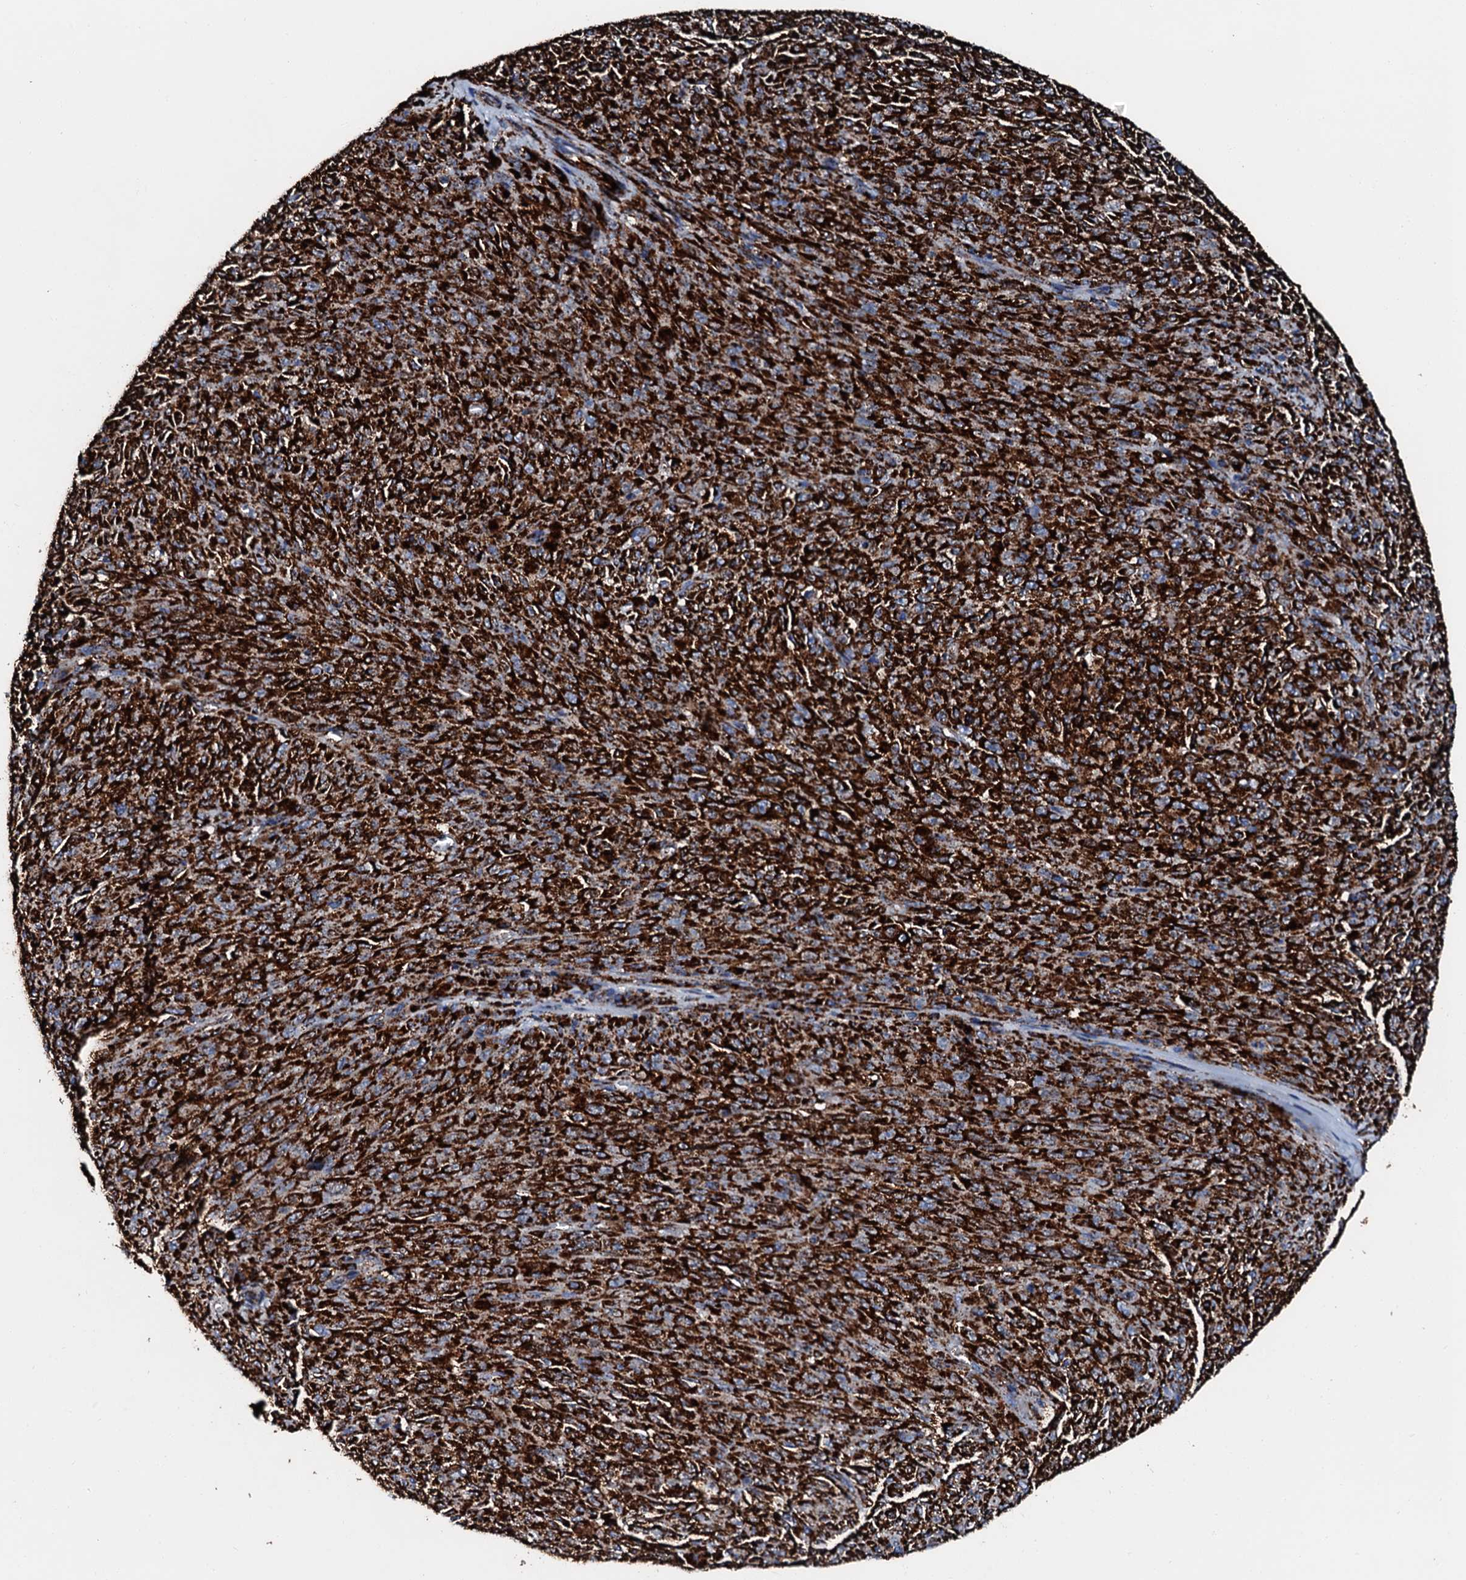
{"staining": {"intensity": "strong", "quantity": ">75%", "location": "cytoplasmic/membranous"}, "tissue": "melanoma", "cell_type": "Tumor cells", "image_type": "cancer", "snomed": [{"axis": "morphology", "description": "Malignant melanoma, NOS"}, {"axis": "topography", "description": "Skin"}], "caption": "A high amount of strong cytoplasmic/membranous staining is identified in about >75% of tumor cells in malignant melanoma tissue.", "gene": "HADH", "patient": {"sex": "female", "age": 82}}